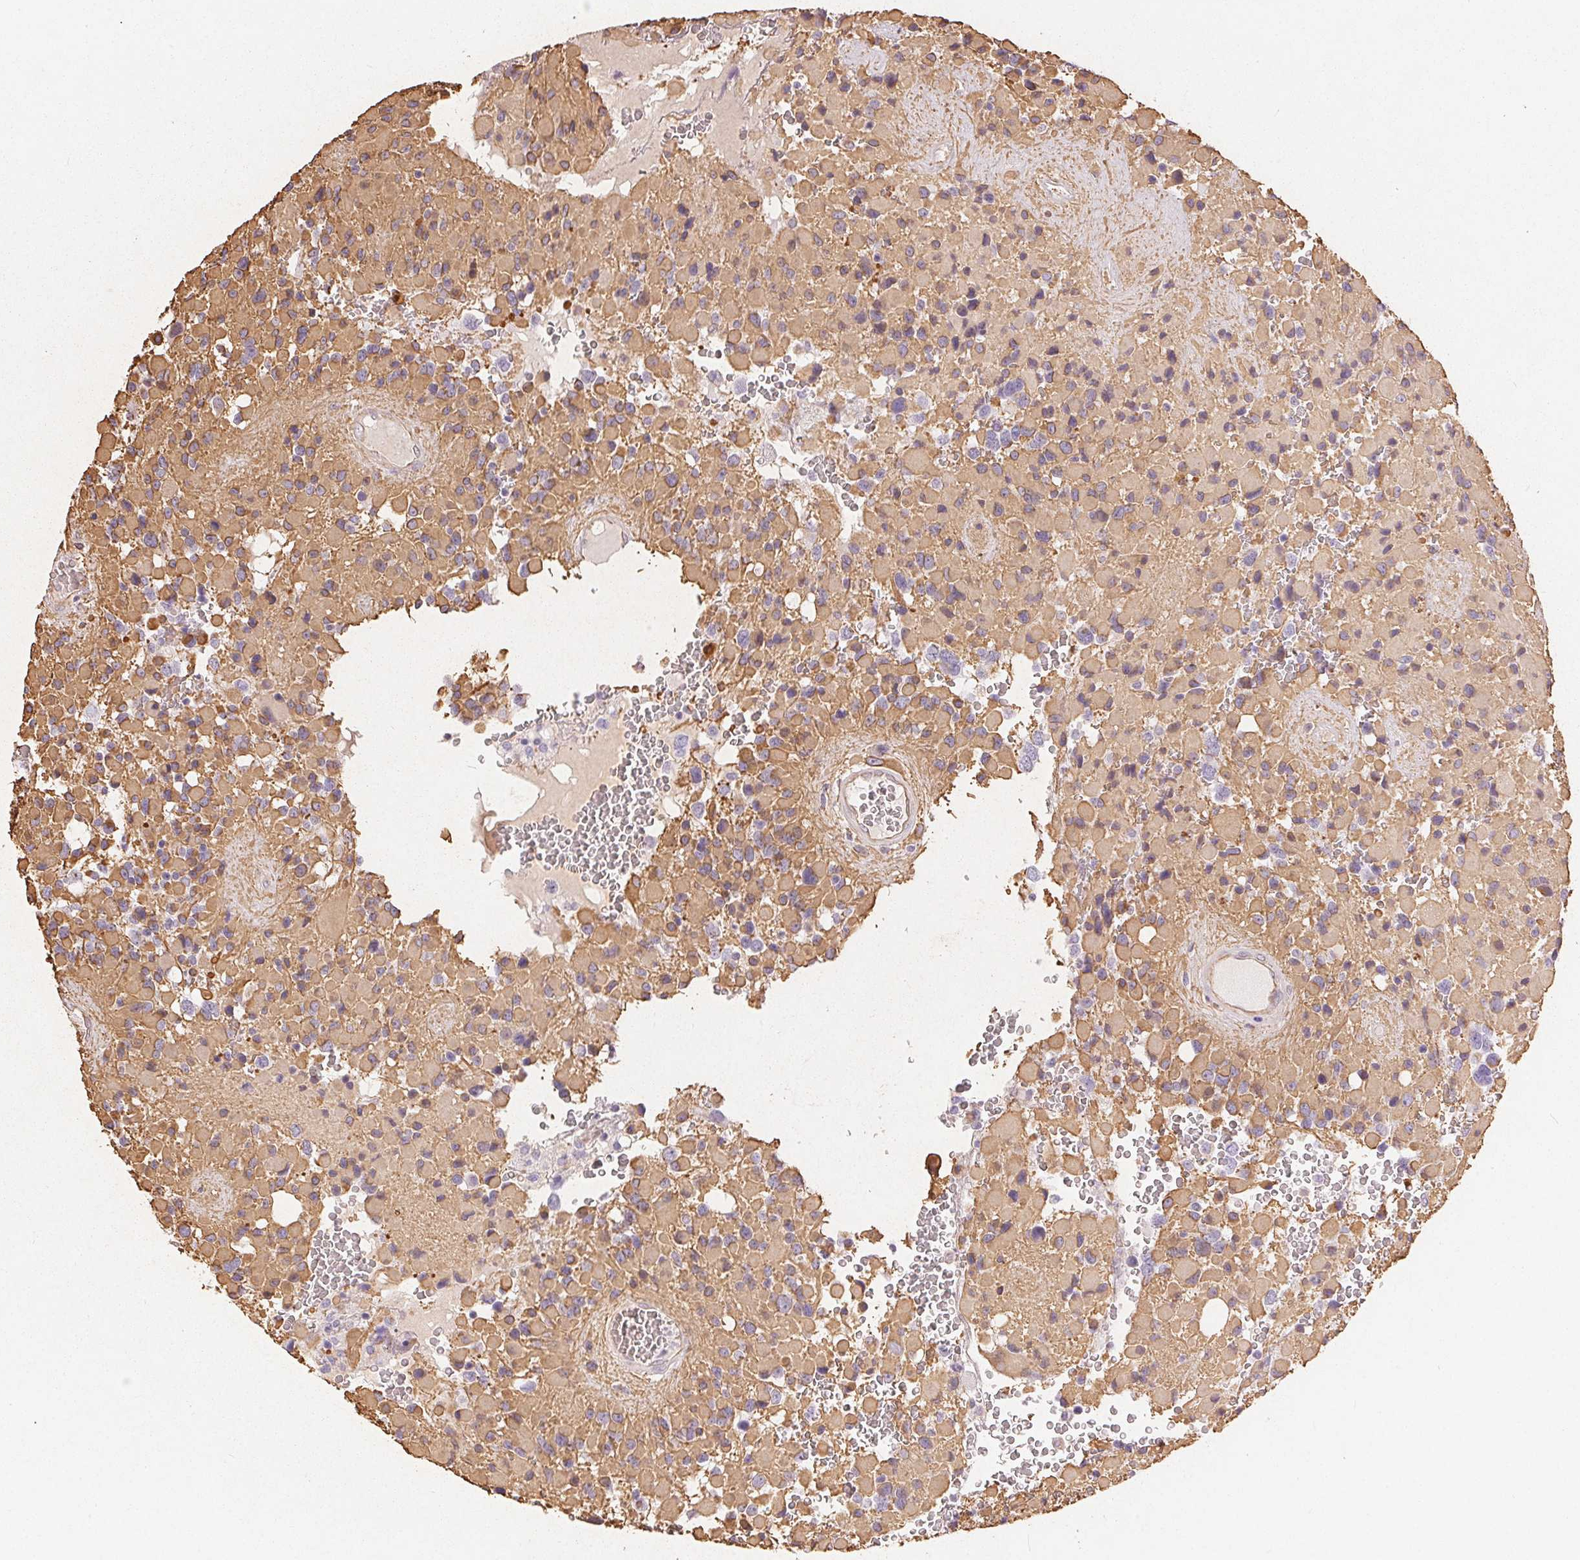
{"staining": {"intensity": "moderate", "quantity": "<25%", "location": "cytoplasmic/membranous"}, "tissue": "glioma", "cell_type": "Tumor cells", "image_type": "cancer", "snomed": [{"axis": "morphology", "description": "Glioma, malignant, High grade"}, {"axis": "topography", "description": "Brain"}], "caption": "Immunohistochemical staining of human malignant glioma (high-grade) exhibits moderate cytoplasmic/membranous protein positivity in about <25% of tumor cells.", "gene": "GFAP", "patient": {"sex": "female", "age": 40}}